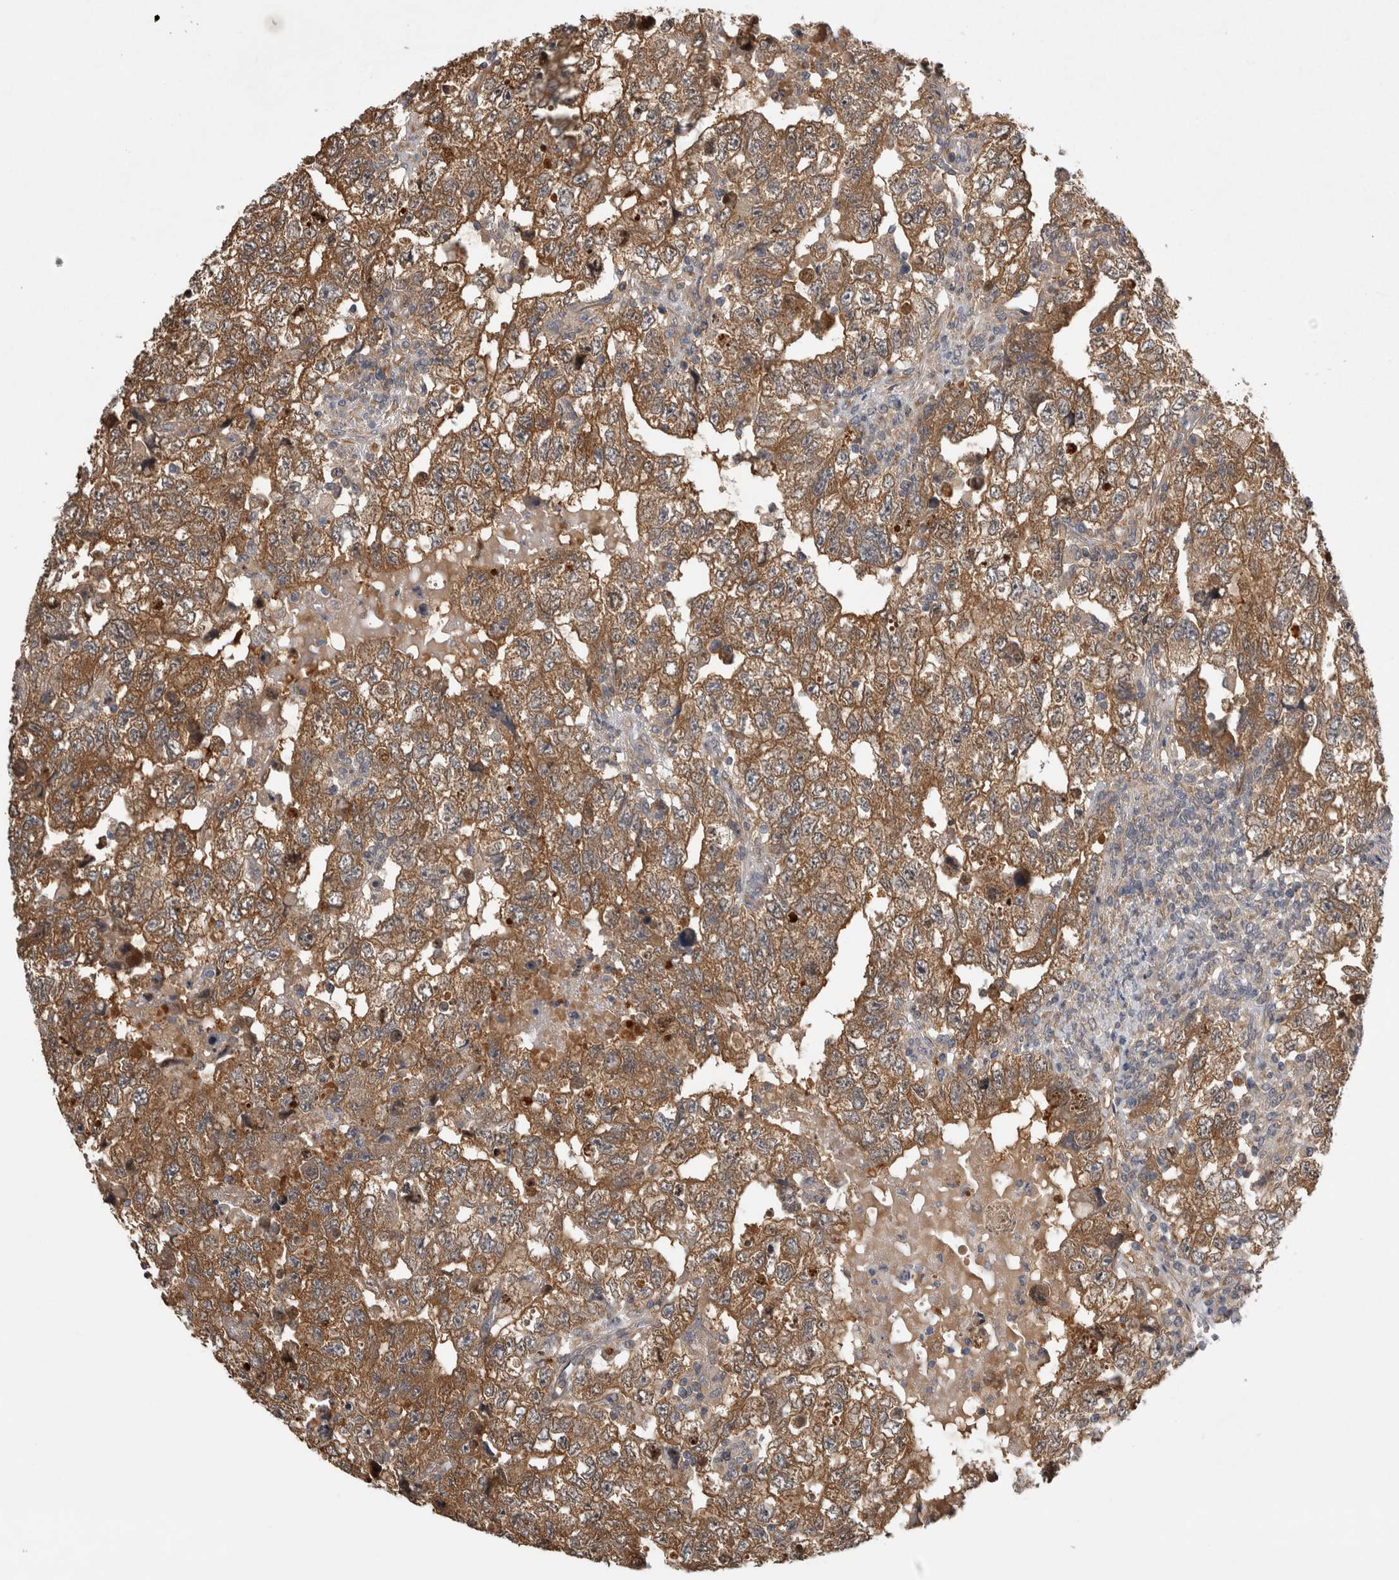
{"staining": {"intensity": "moderate", "quantity": ">75%", "location": "cytoplasmic/membranous"}, "tissue": "testis cancer", "cell_type": "Tumor cells", "image_type": "cancer", "snomed": [{"axis": "morphology", "description": "Carcinoma, Embryonal, NOS"}, {"axis": "topography", "description": "Testis"}], "caption": "Immunohistochemical staining of testis embryonal carcinoma exhibits medium levels of moderate cytoplasmic/membranous protein staining in about >75% of tumor cells.", "gene": "TRMT61B", "patient": {"sex": "male", "age": 36}}